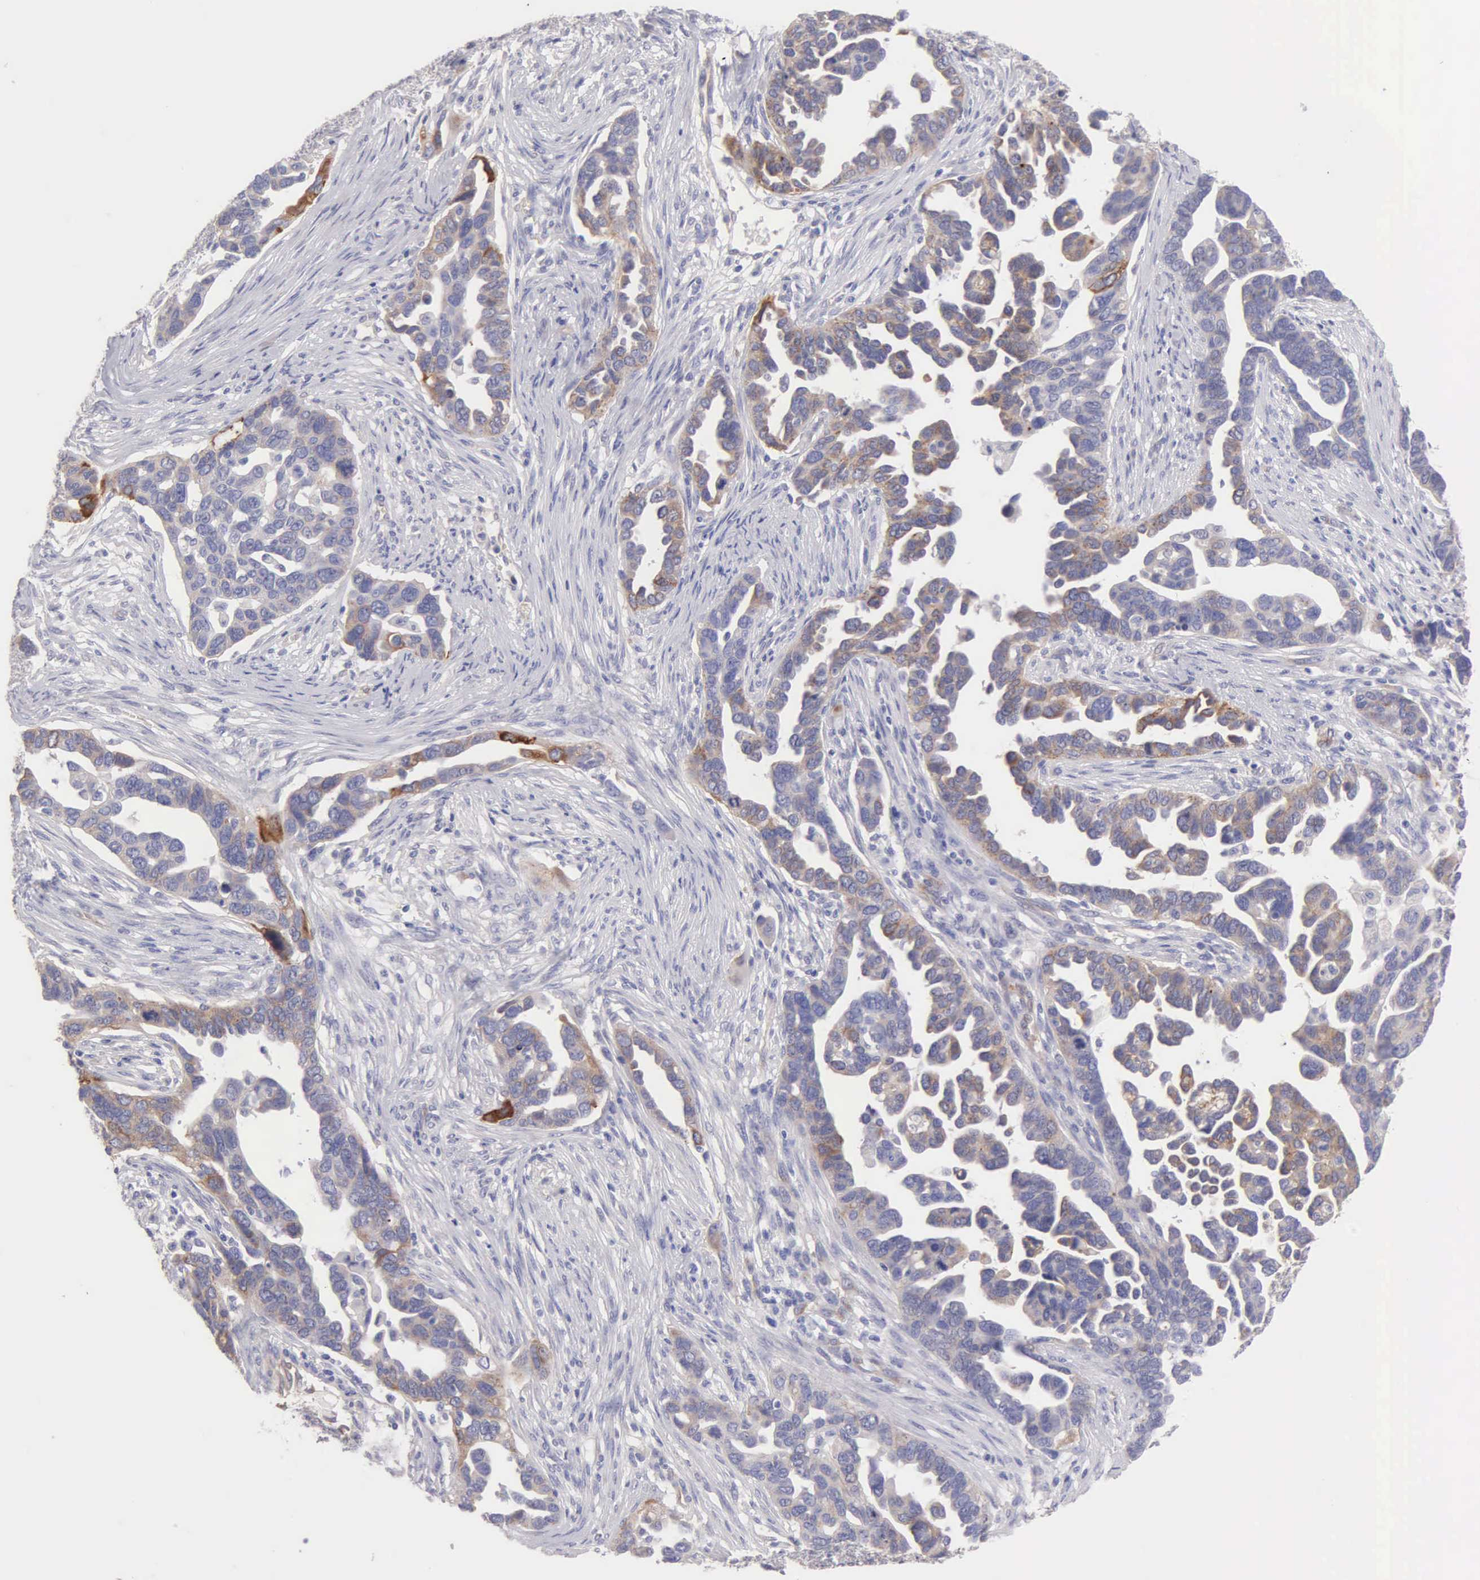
{"staining": {"intensity": "moderate", "quantity": "25%-75%", "location": "cytoplasmic/membranous"}, "tissue": "ovarian cancer", "cell_type": "Tumor cells", "image_type": "cancer", "snomed": [{"axis": "morphology", "description": "Cystadenocarcinoma, serous, NOS"}, {"axis": "topography", "description": "Ovary"}], "caption": "Immunohistochemistry (IHC) micrograph of ovarian serous cystadenocarcinoma stained for a protein (brown), which displays medium levels of moderate cytoplasmic/membranous staining in about 25%-75% of tumor cells.", "gene": "APP", "patient": {"sex": "female", "age": 54}}